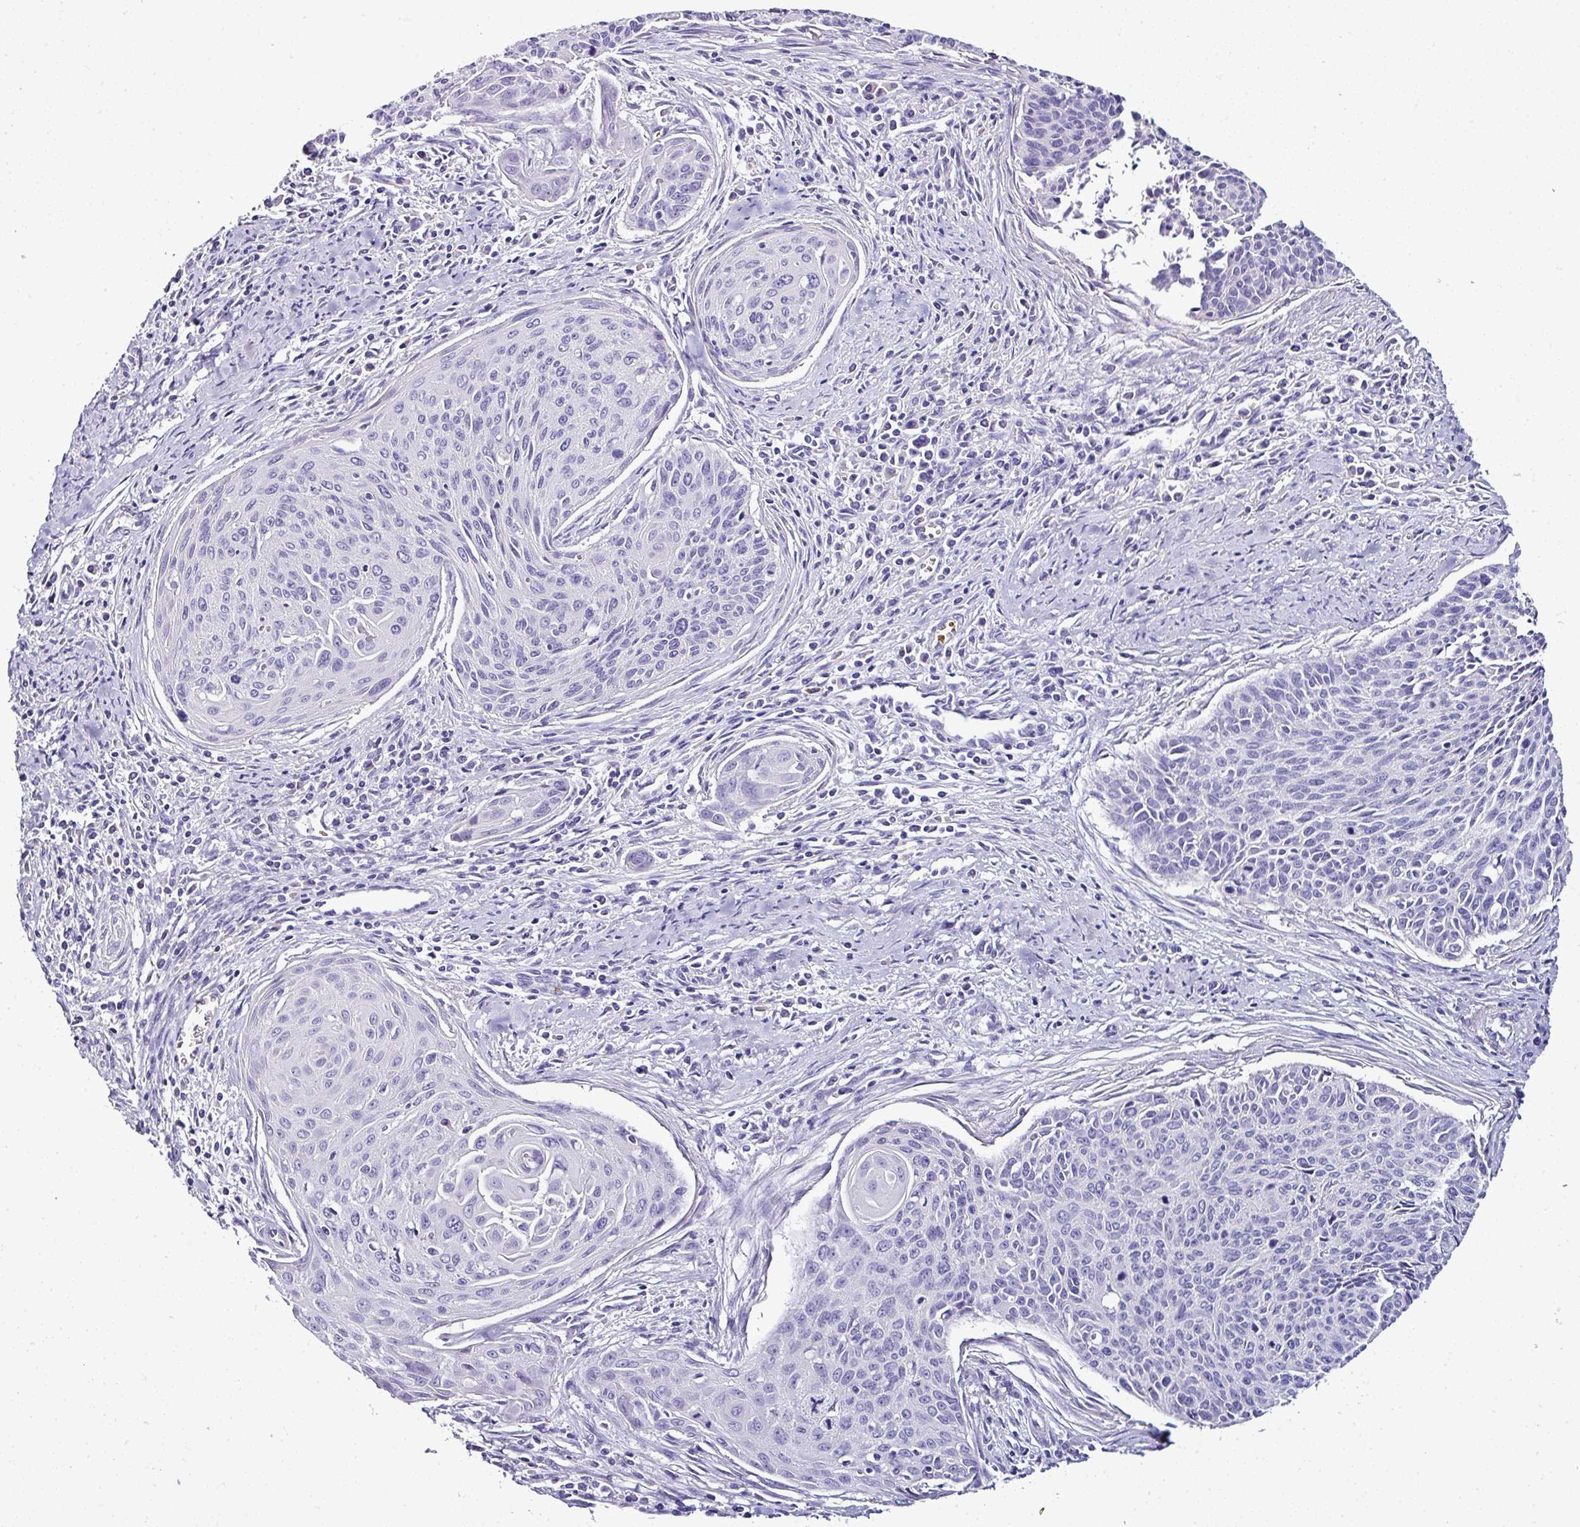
{"staining": {"intensity": "negative", "quantity": "none", "location": "none"}, "tissue": "cervical cancer", "cell_type": "Tumor cells", "image_type": "cancer", "snomed": [{"axis": "morphology", "description": "Squamous cell carcinoma, NOS"}, {"axis": "topography", "description": "Cervix"}], "caption": "IHC image of human squamous cell carcinoma (cervical) stained for a protein (brown), which shows no staining in tumor cells.", "gene": "NAPSA", "patient": {"sex": "female", "age": 55}}